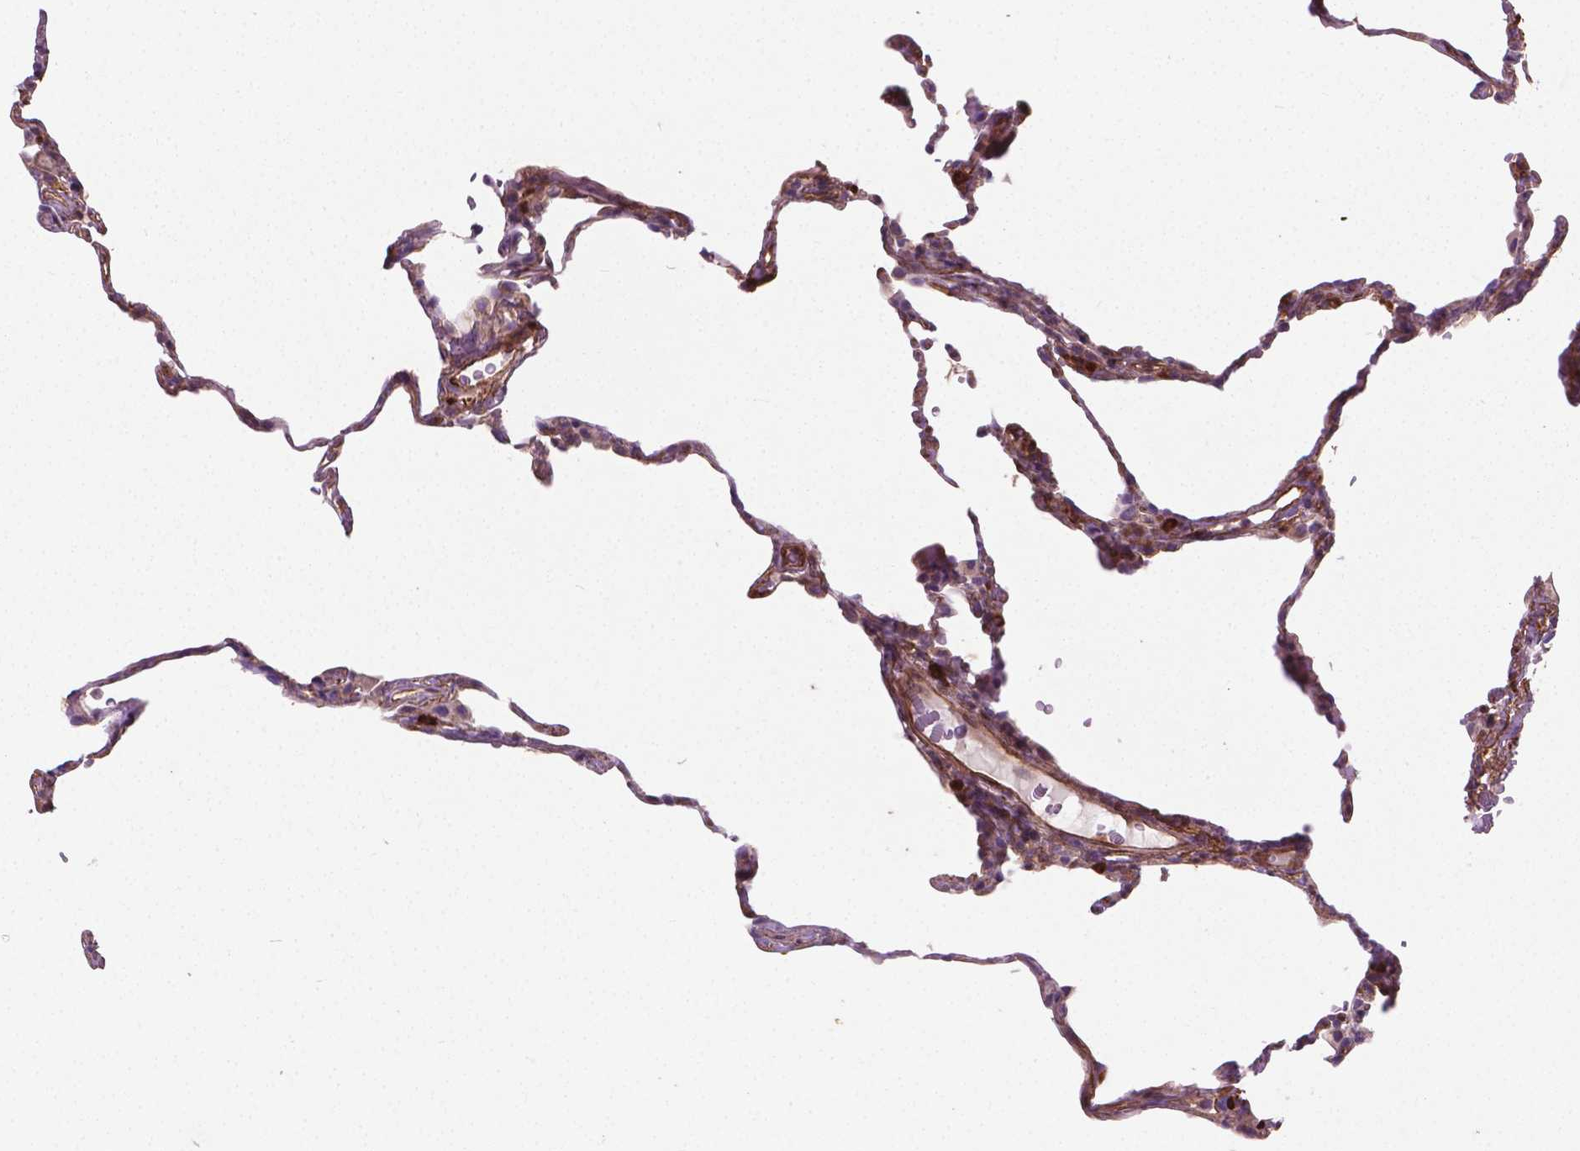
{"staining": {"intensity": "negative", "quantity": "none", "location": "none"}, "tissue": "lung", "cell_type": "Alveolar cells", "image_type": "normal", "snomed": [{"axis": "morphology", "description": "Normal tissue, NOS"}, {"axis": "topography", "description": "Lung"}], "caption": "IHC micrograph of benign lung: human lung stained with DAB shows no significant protein expression in alveolar cells. Nuclei are stained in blue.", "gene": "TCAF1", "patient": {"sex": "female", "age": 57}}